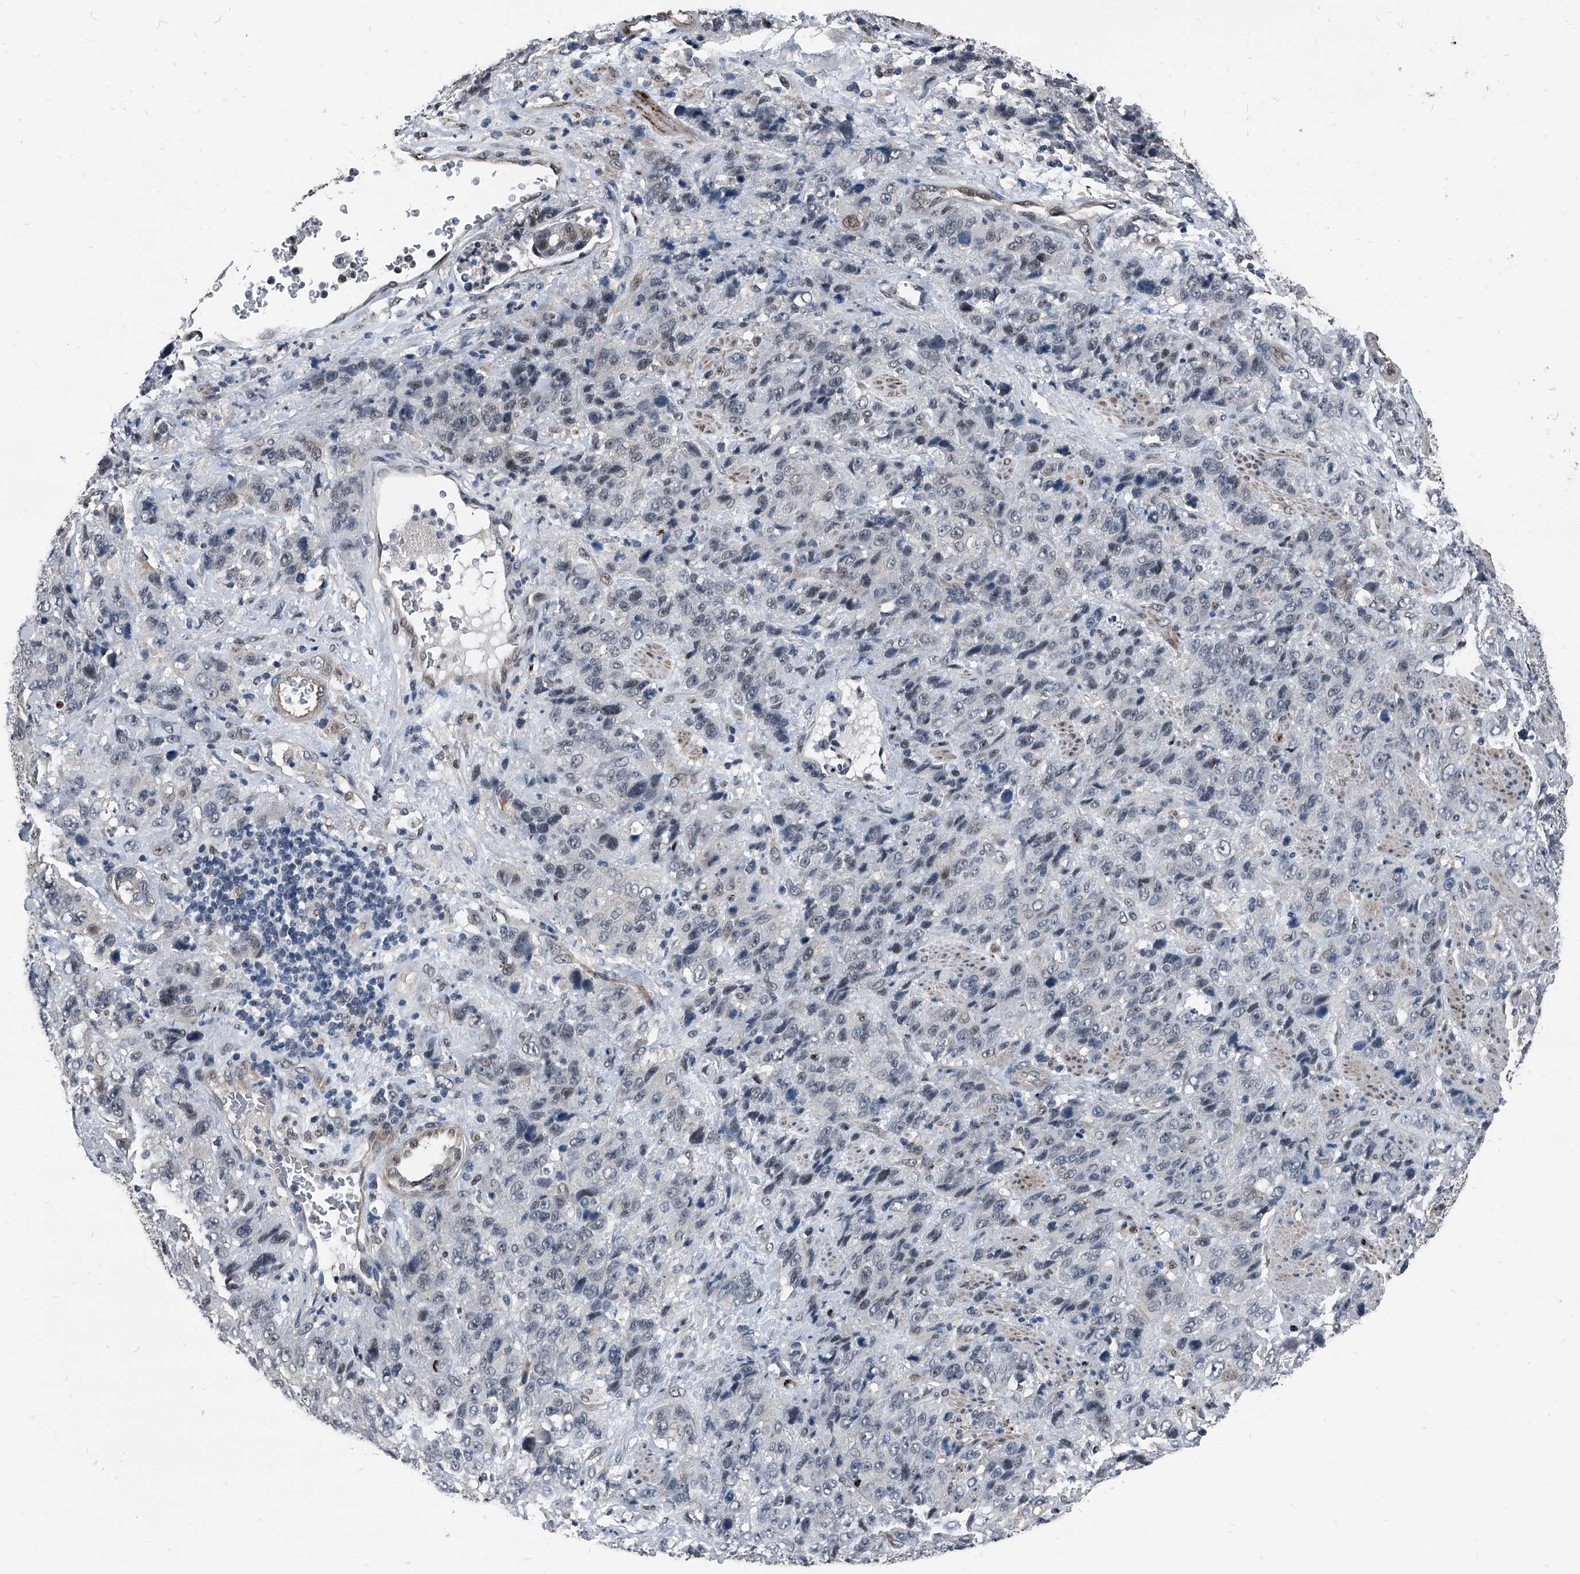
{"staining": {"intensity": "weak", "quantity": "<25%", "location": "nuclear"}, "tissue": "stomach cancer", "cell_type": "Tumor cells", "image_type": "cancer", "snomed": [{"axis": "morphology", "description": "Adenocarcinoma, NOS"}, {"axis": "topography", "description": "Stomach"}], "caption": "The histopathology image displays no staining of tumor cells in stomach cancer. (Brightfield microscopy of DAB IHC at high magnification).", "gene": "MEN1", "patient": {"sex": "male", "age": 48}}